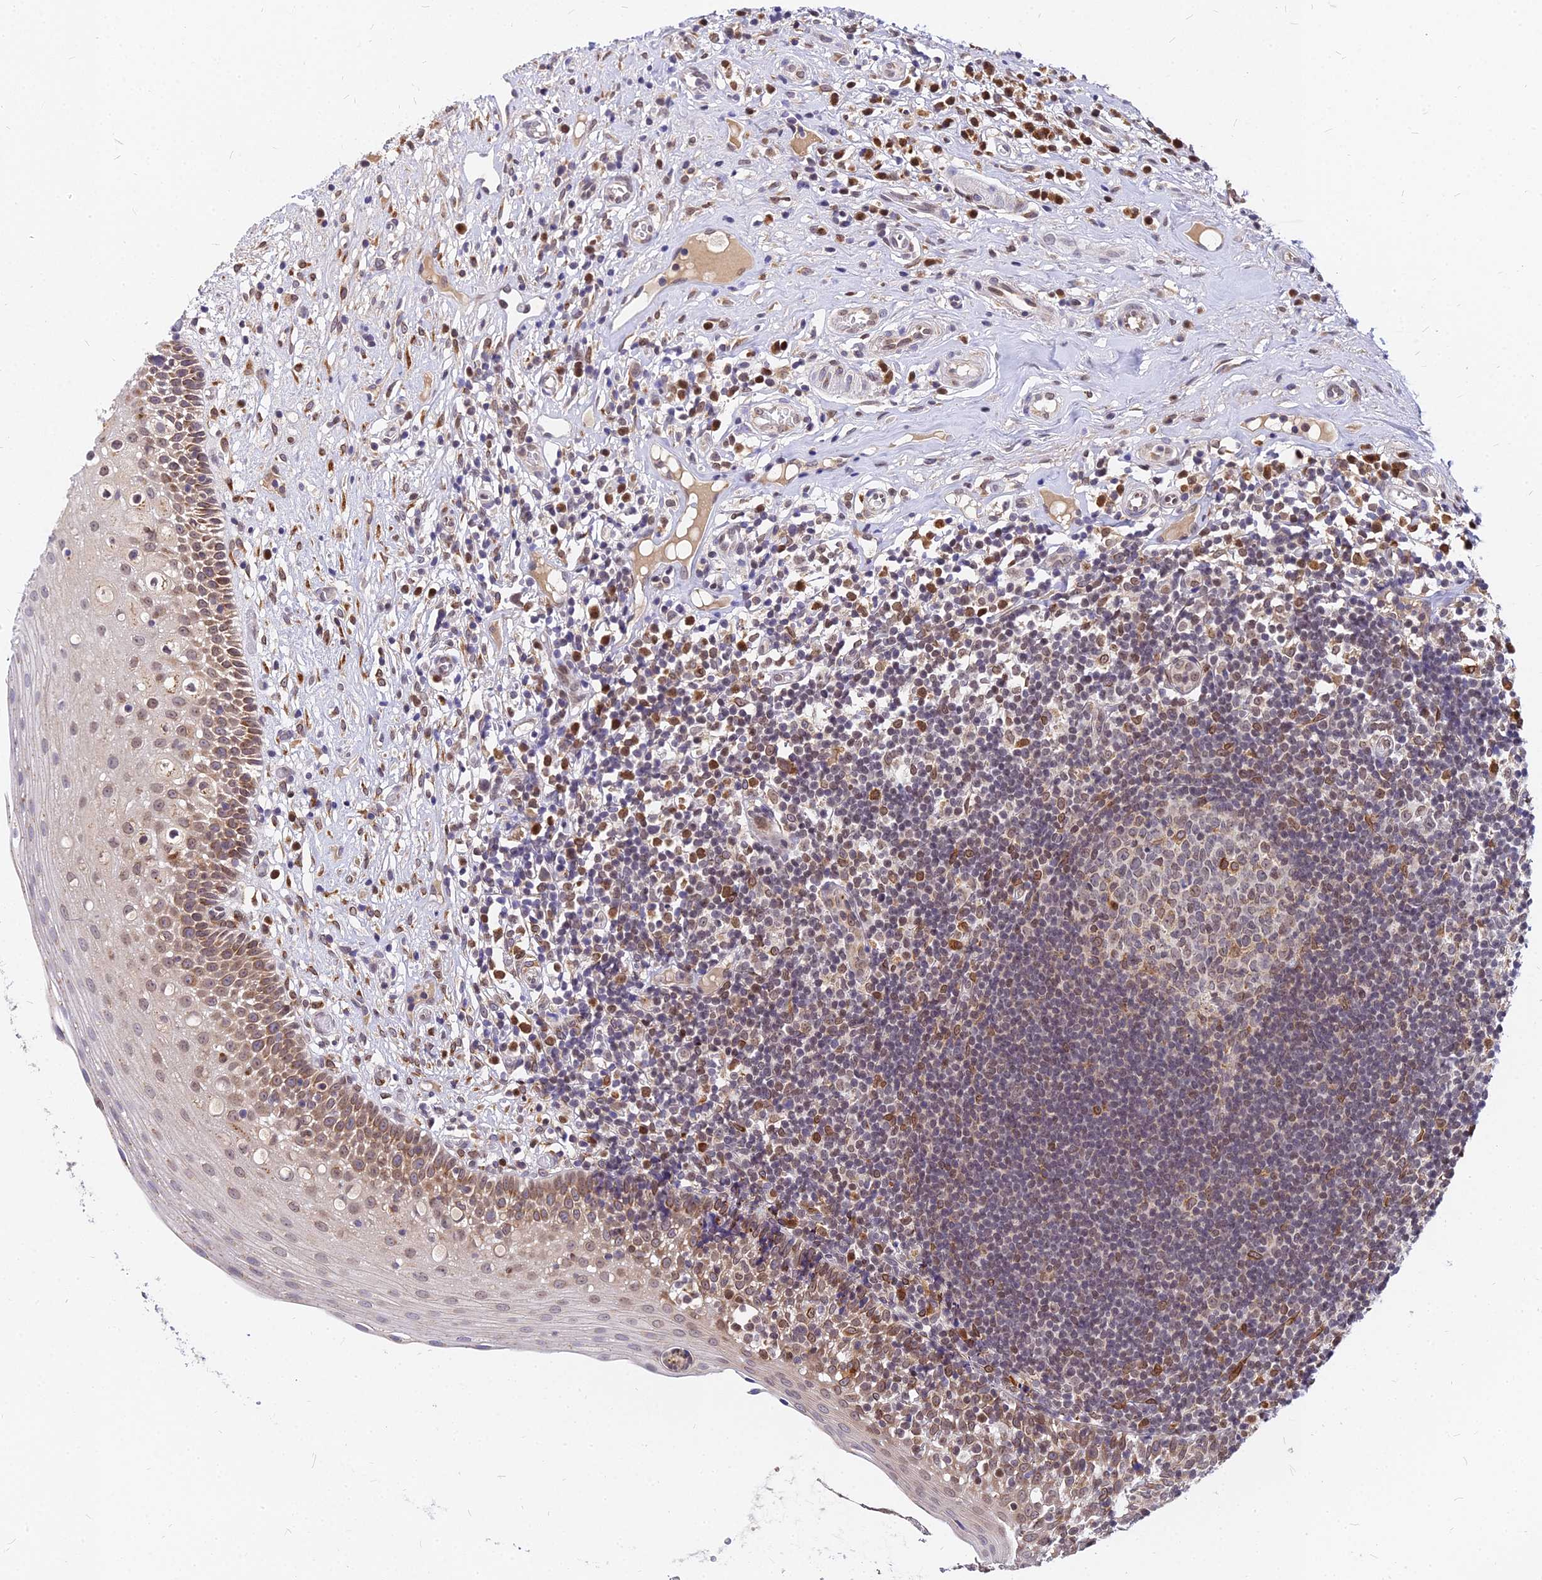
{"staining": {"intensity": "moderate", "quantity": ">75%", "location": "cytoplasmic/membranous,nuclear"}, "tissue": "oral mucosa", "cell_type": "Squamous epithelial cells", "image_type": "normal", "snomed": [{"axis": "morphology", "description": "Normal tissue, NOS"}, {"axis": "topography", "description": "Oral tissue"}], "caption": "Immunohistochemistry histopathology image of unremarkable oral mucosa: oral mucosa stained using immunohistochemistry (IHC) reveals medium levels of moderate protein expression localized specifically in the cytoplasmic/membranous,nuclear of squamous epithelial cells, appearing as a cytoplasmic/membranous,nuclear brown color.", "gene": "RNF121", "patient": {"sex": "female", "age": 69}}